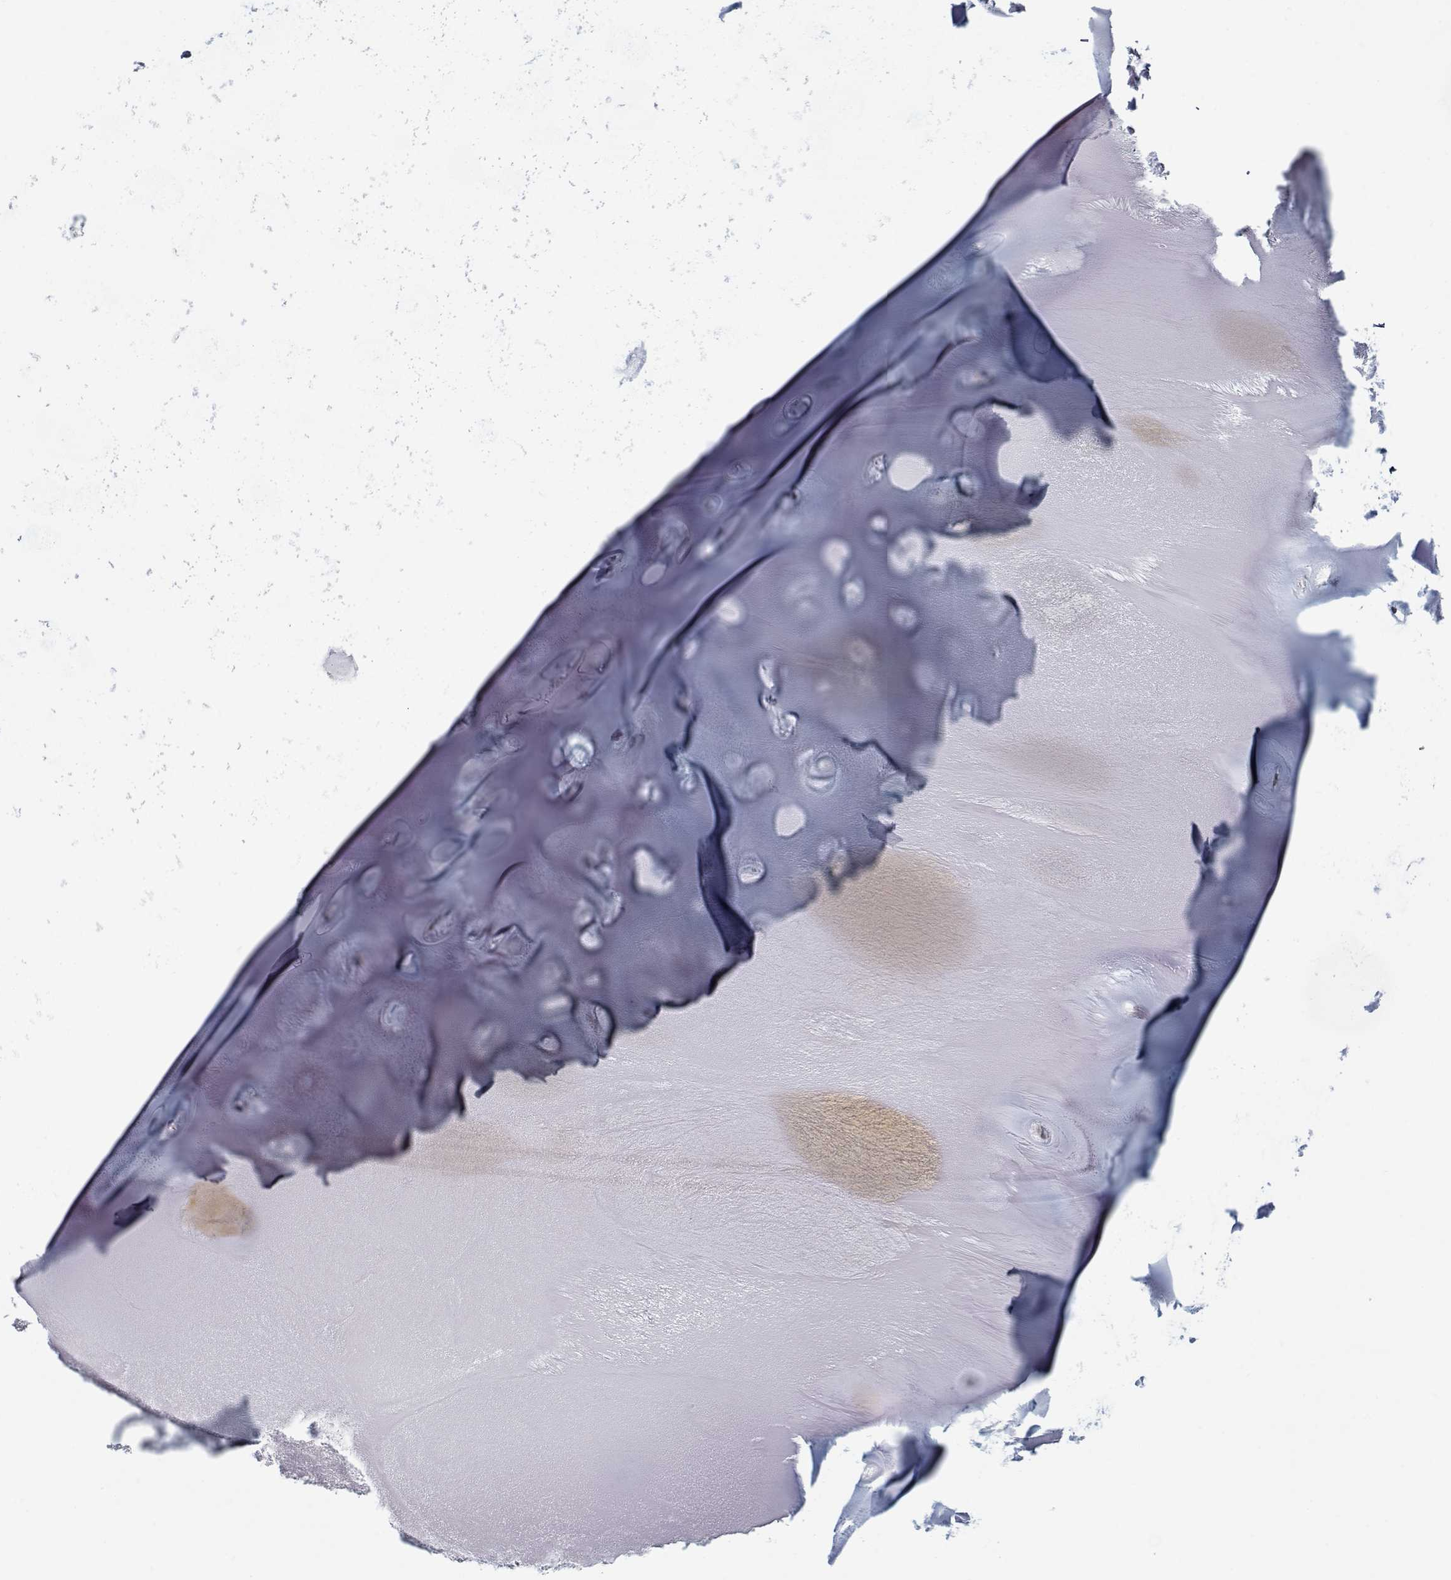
{"staining": {"intensity": "negative", "quantity": "none", "location": "none"}, "tissue": "soft tissue", "cell_type": "Chondrocytes", "image_type": "normal", "snomed": [{"axis": "morphology", "description": "Normal tissue, NOS"}, {"axis": "morphology", "description": "Squamous cell carcinoma, NOS"}, {"axis": "topography", "description": "Cartilage tissue"}, {"axis": "topography", "description": "Lung"}], "caption": "Chondrocytes are negative for brown protein staining in normal soft tissue. Nuclei are stained in blue.", "gene": "TESPA1", "patient": {"sex": "male", "age": 66}}